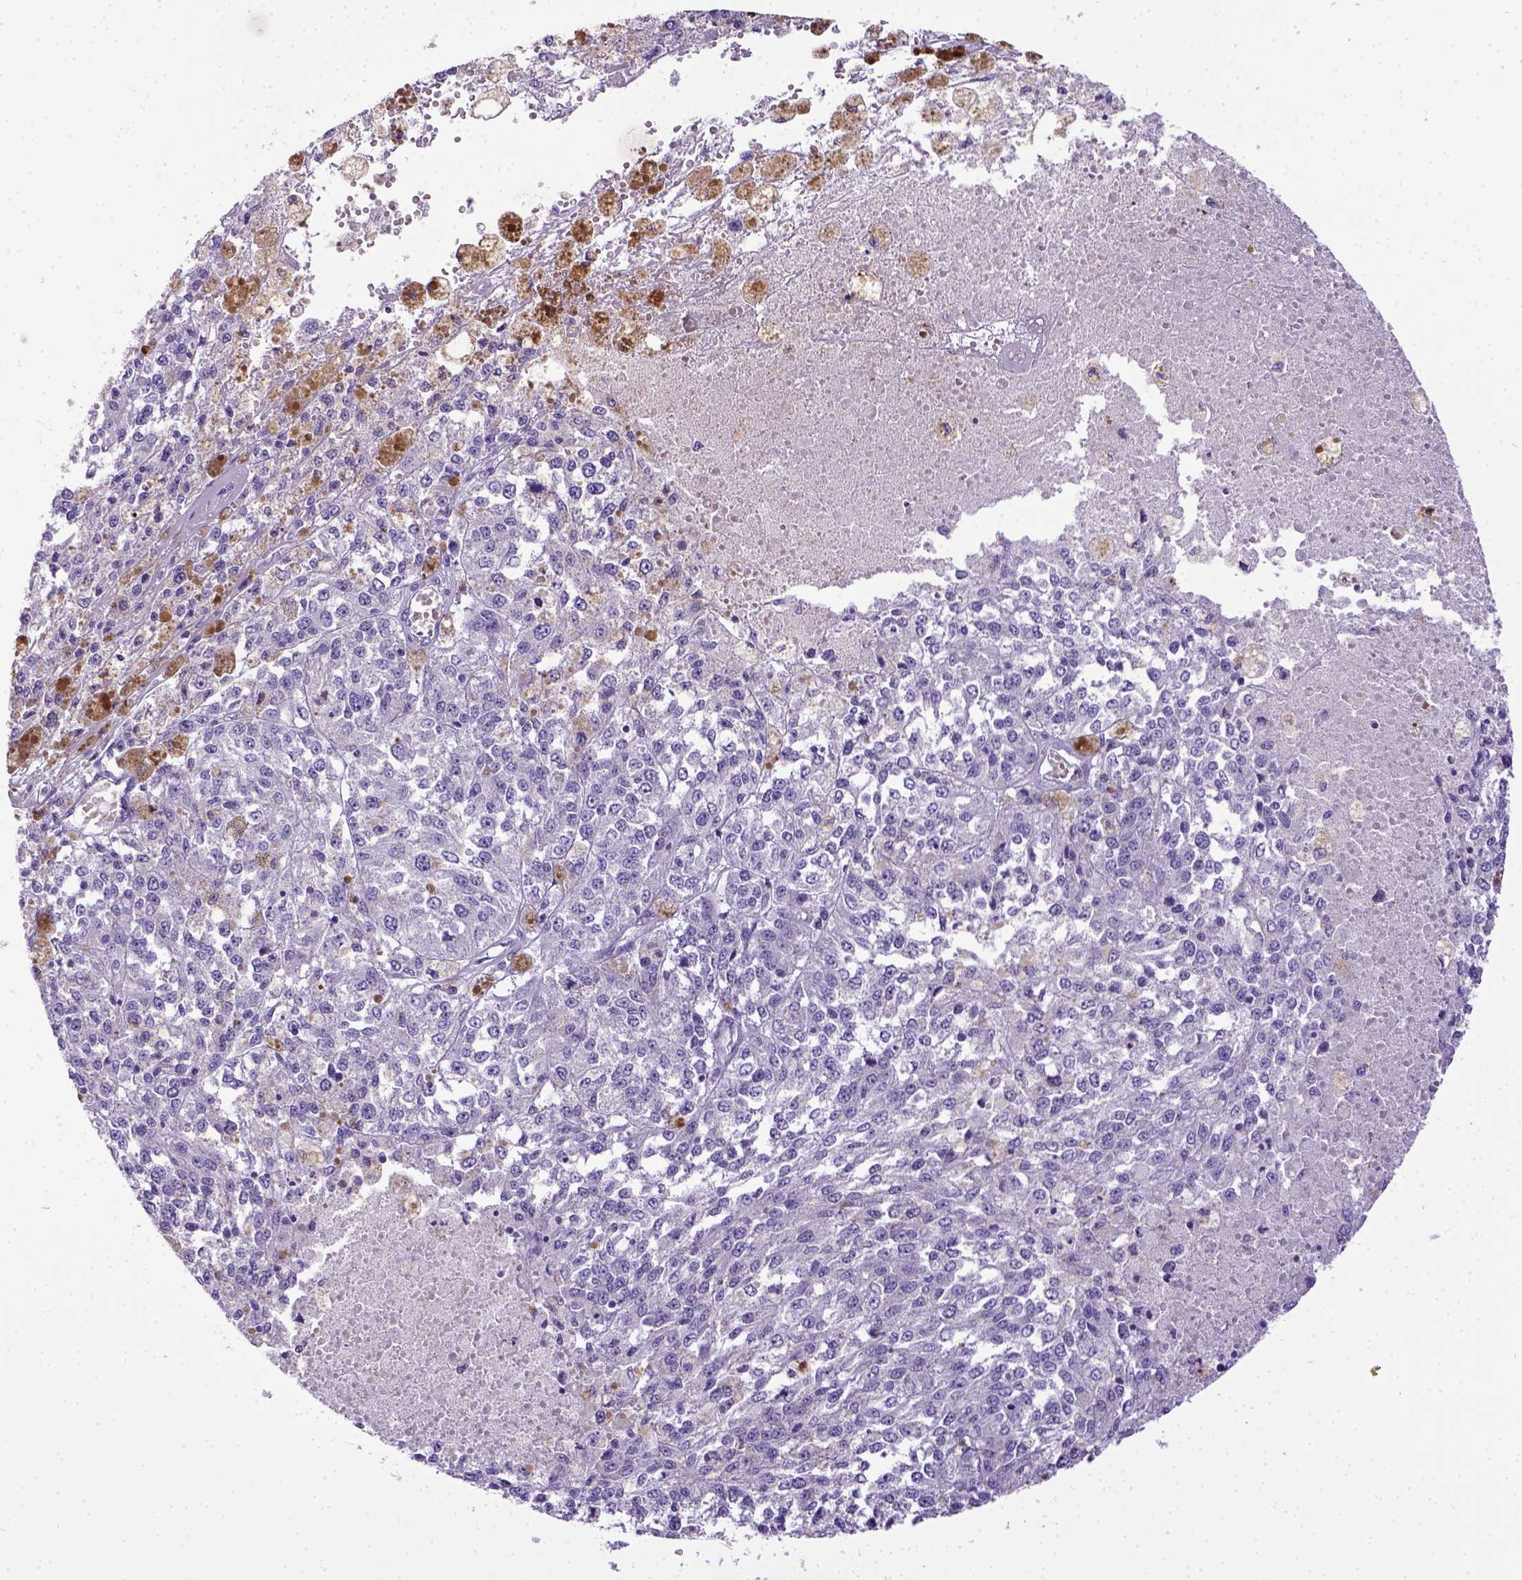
{"staining": {"intensity": "negative", "quantity": "none", "location": "none"}, "tissue": "melanoma", "cell_type": "Tumor cells", "image_type": "cancer", "snomed": [{"axis": "morphology", "description": "Malignant melanoma, Metastatic site"}, {"axis": "topography", "description": "Lymph node"}], "caption": "DAB (3,3'-diaminobenzidine) immunohistochemical staining of malignant melanoma (metastatic site) displays no significant positivity in tumor cells.", "gene": "SPEF1", "patient": {"sex": "female", "age": 64}}